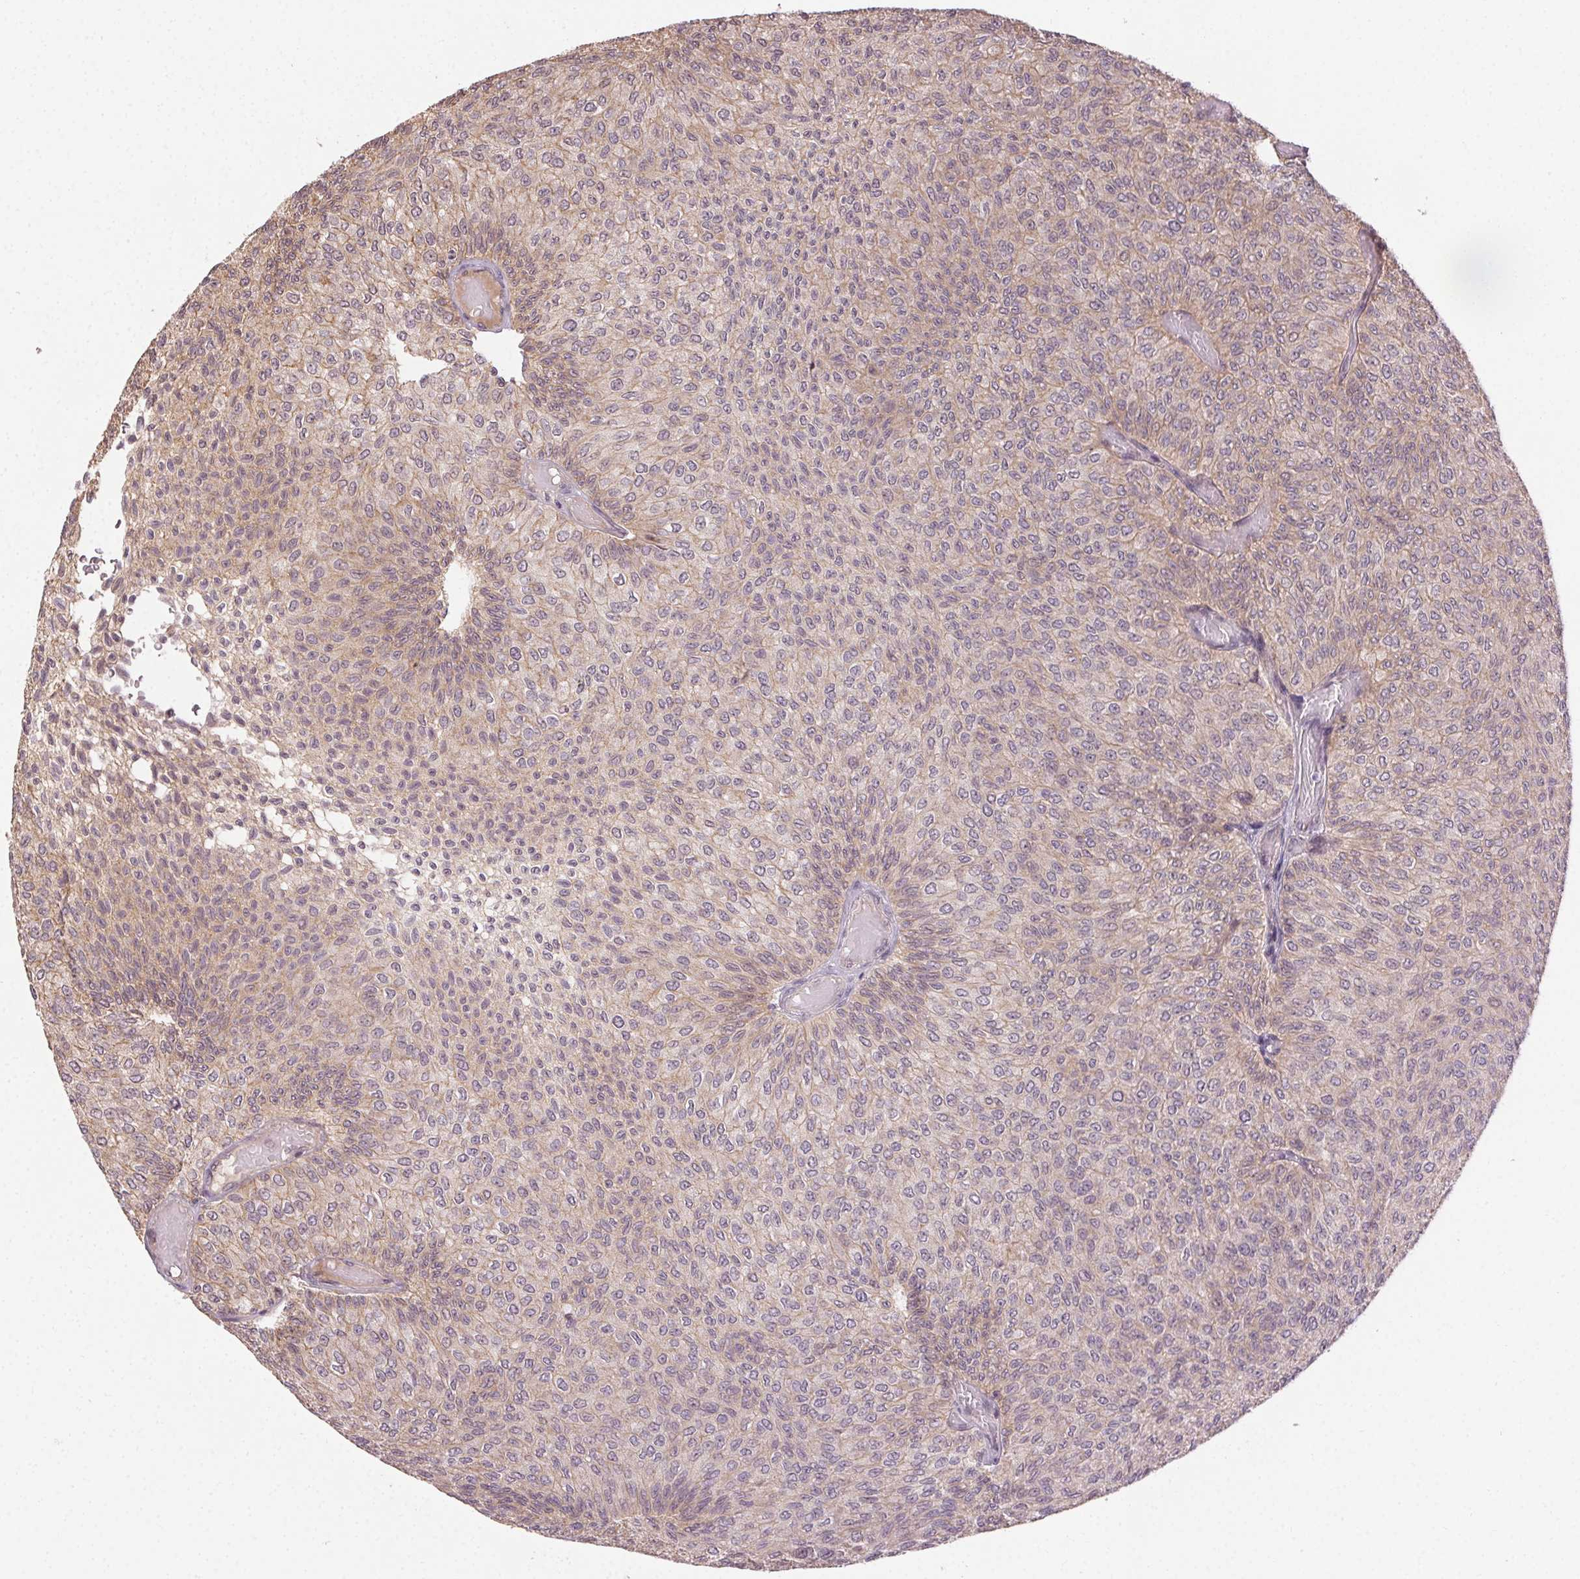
{"staining": {"intensity": "weak", "quantity": "<25%", "location": "cytoplasmic/membranous"}, "tissue": "urothelial cancer", "cell_type": "Tumor cells", "image_type": "cancer", "snomed": [{"axis": "morphology", "description": "Urothelial carcinoma, Low grade"}, {"axis": "topography", "description": "Urinary bladder"}], "caption": "This is an IHC photomicrograph of urothelial cancer. There is no expression in tumor cells.", "gene": "ATP1B3", "patient": {"sex": "male", "age": 78}}